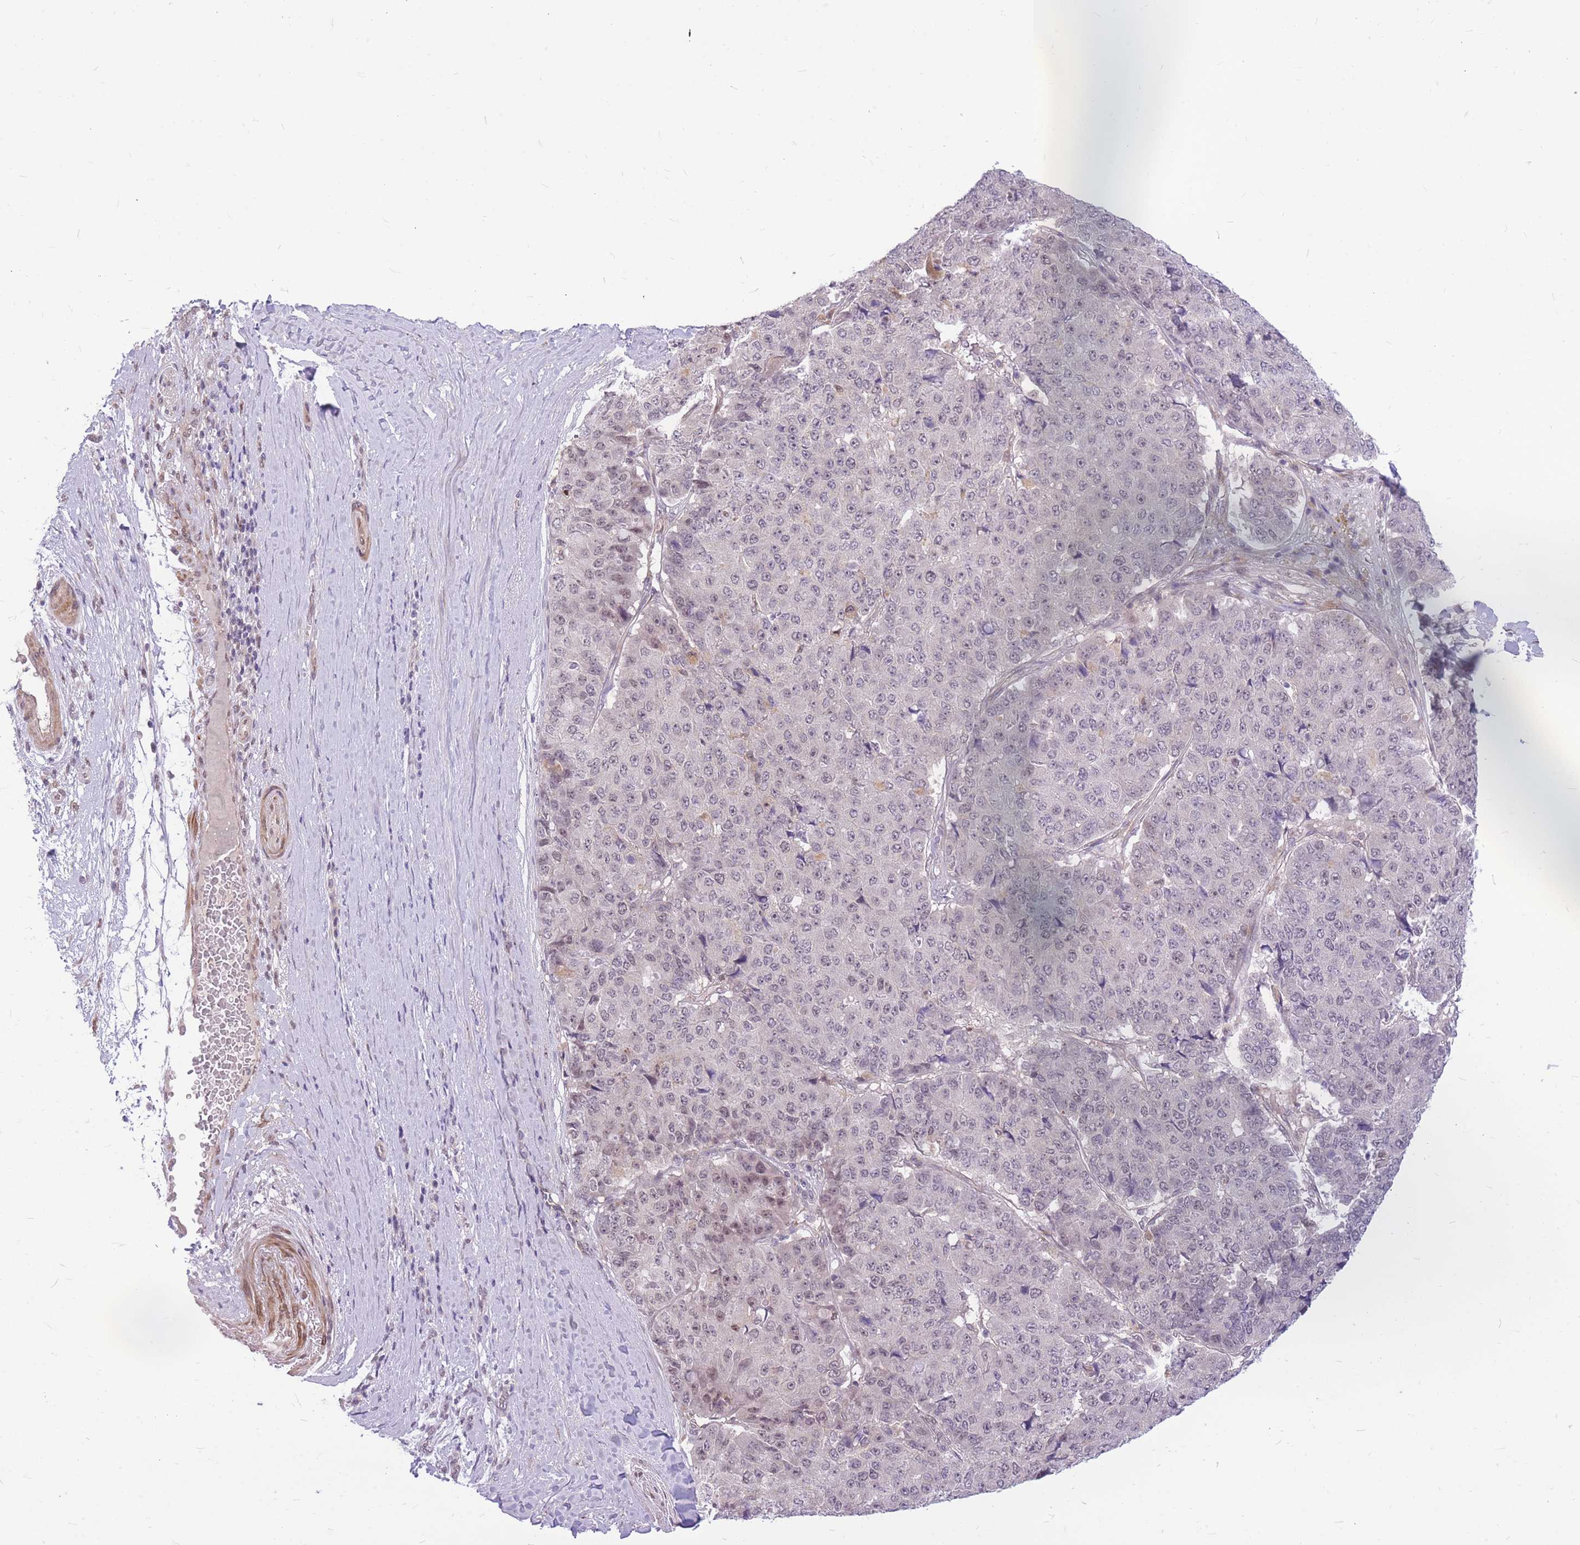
{"staining": {"intensity": "negative", "quantity": "none", "location": "none"}, "tissue": "pancreatic cancer", "cell_type": "Tumor cells", "image_type": "cancer", "snomed": [{"axis": "morphology", "description": "Adenocarcinoma, NOS"}, {"axis": "topography", "description": "Pancreas"}], "caption": "A high-resolution histopathology image shows immunohistochemistry (IHC) staining of pancreatic adenocarcinoma, which exhibits no significant staining in tumor cells.", "gene": "ERCC2", "patient": {"sex": "male", "age": 50}}